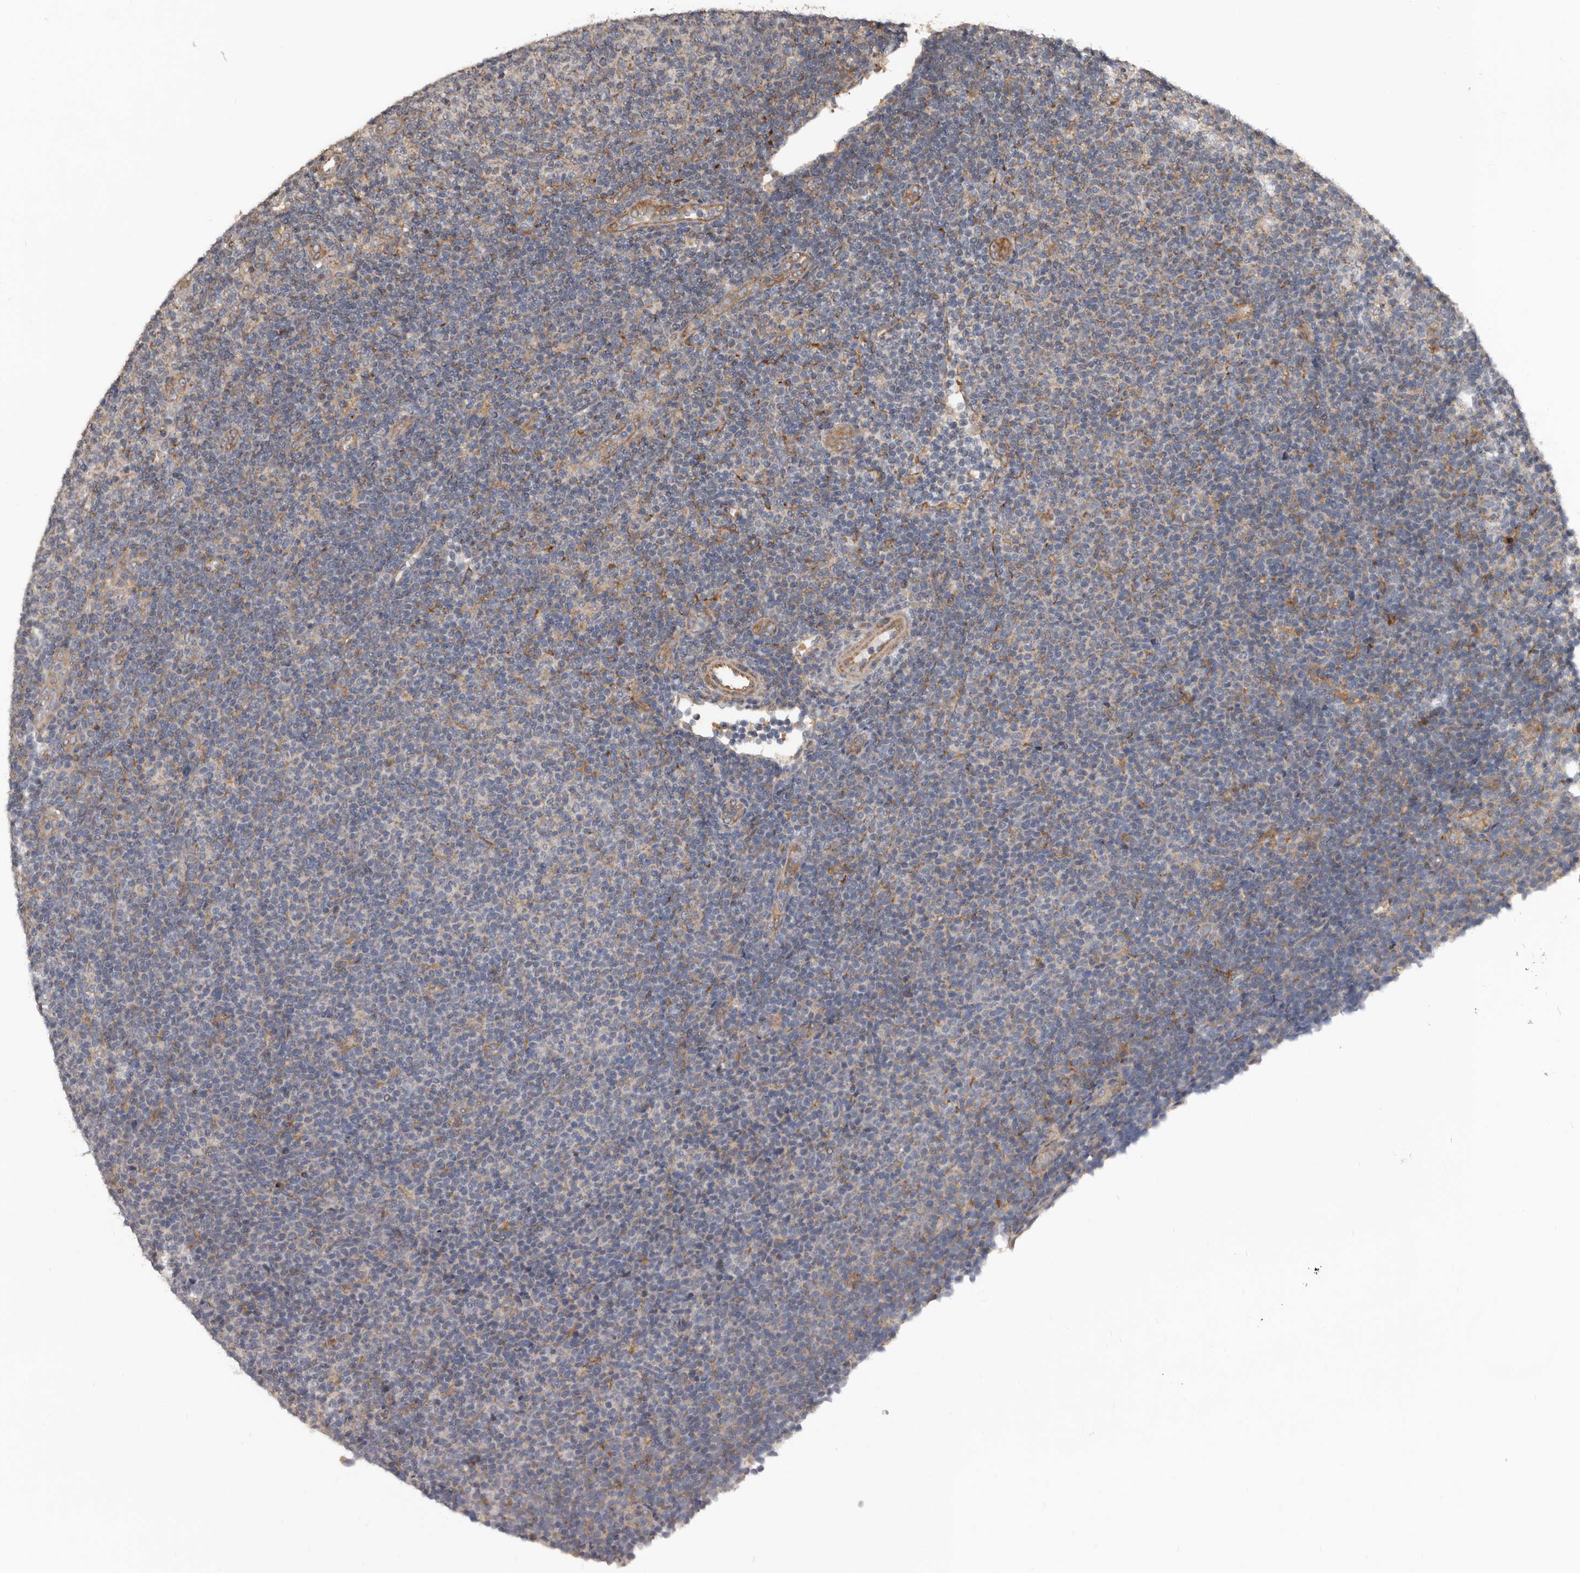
{"staining": {"intensity": "negative", "quantity": "none", "location": "none"}, "tissue": "lymphoma", "cell_type": "Tumor cells", "image_type": "cancer", "snomed": [{"axis": "morphology", "description": "Malignant lymphoma, non-Hodgkin's type, Low grade"}, {"axis": "topography", "description": "Lymph node"}], "caption": "Immunohistochemistry (IHC) of low-grade malignant lymphoma, non-Hodgkin's type exhibits no positivity in tumor cells.", "gene": "DHPS", "patient": {"sex": "male", "age": 66}}